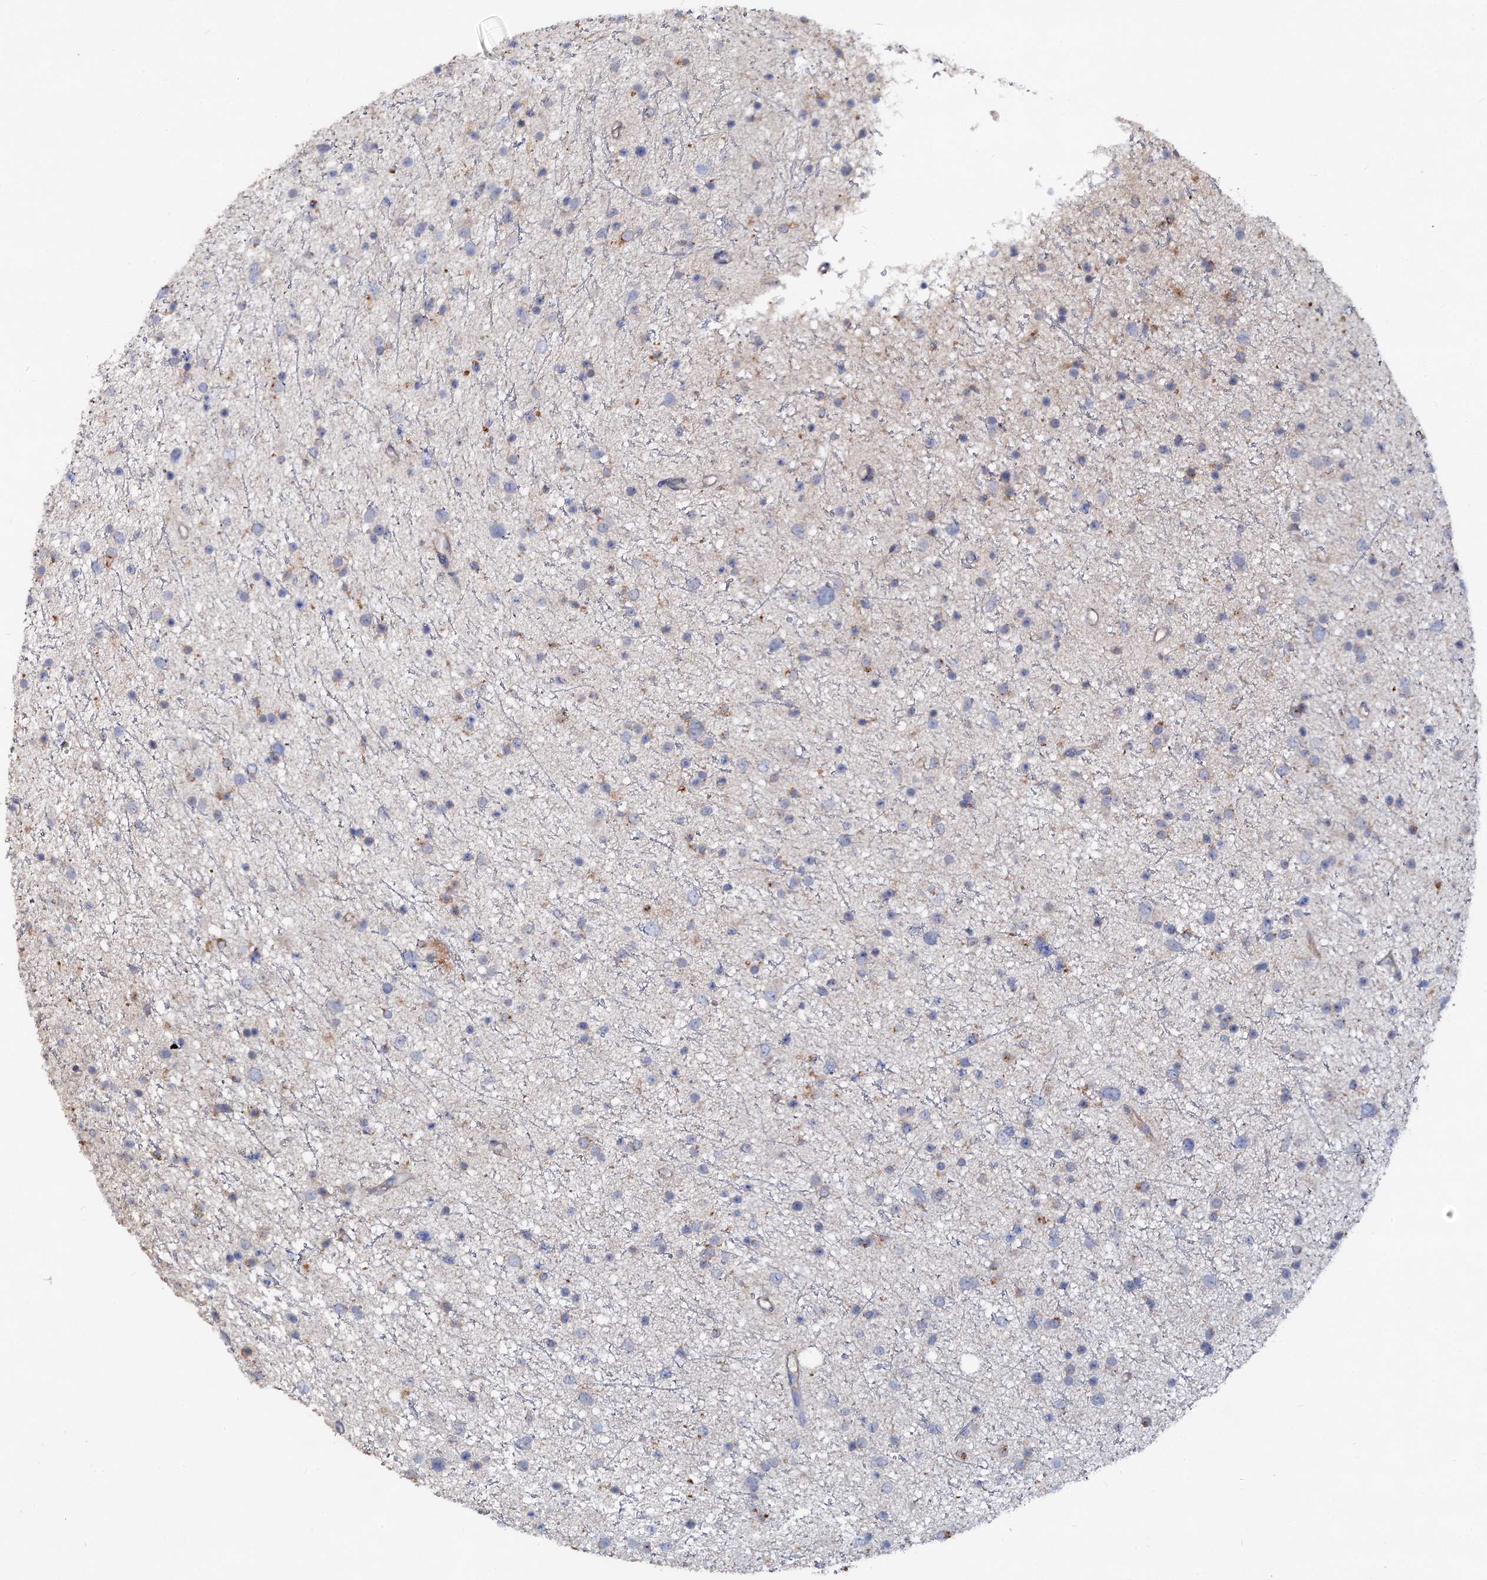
{"staining": {"intensity": "negative", "quantity": "none", "location": "none"}, "tissue": "glioma", "cell_type": "Tumor cells", "image_type": "cancer", "snomed": [{"axis": "morphology", "description": "Glioma, malignant, Low grade"}, {"axis": "topography", "description": "Cerebral cortex"}], "caption": "Tumor cells show no significant protein staining in glioma.", "gene": "HVCN1", "patient": {"sex": "female", "age": 39}}